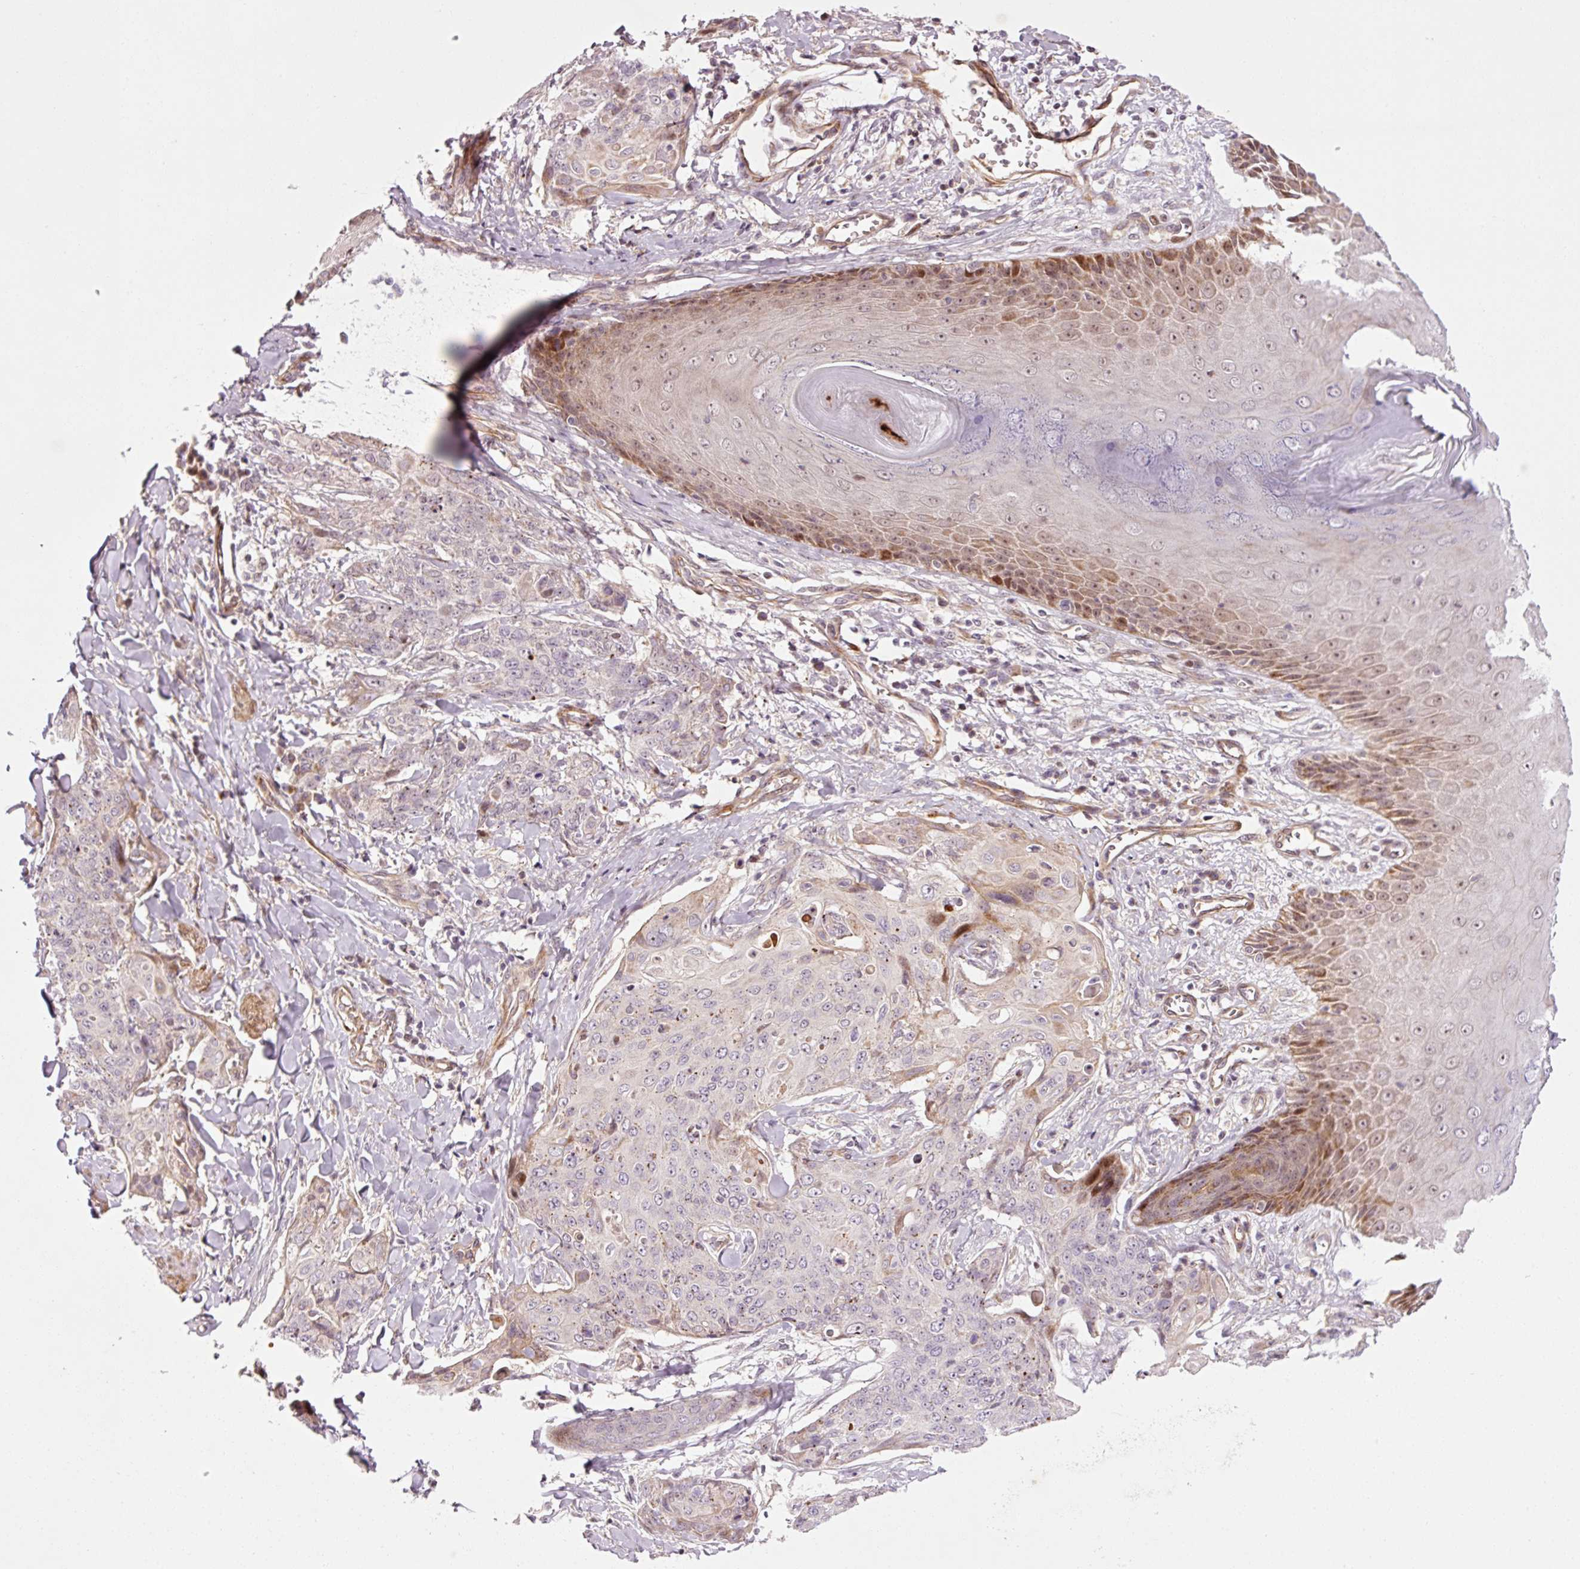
{"staining": {"intensity": "negative", "quantity": "none", "location": "none"}, "tissue": "skin cancer", "cell_type": "Tumor cells", "image_type": "cancer", "snomed": [{"axis": "morphology", "description": "Squamous cell carcinoma, NOS"}, {"axis": "topography", "description": "Skin"}, {"axis": "topography", "description": "Vulva"}], "caption": "Photomicrograph shows no significant protein expression in tumor cells of squamous cell carcinoma (skin).", "gene": "ANKRD20A1", "patient": {"sex": "female", "age": 85}}